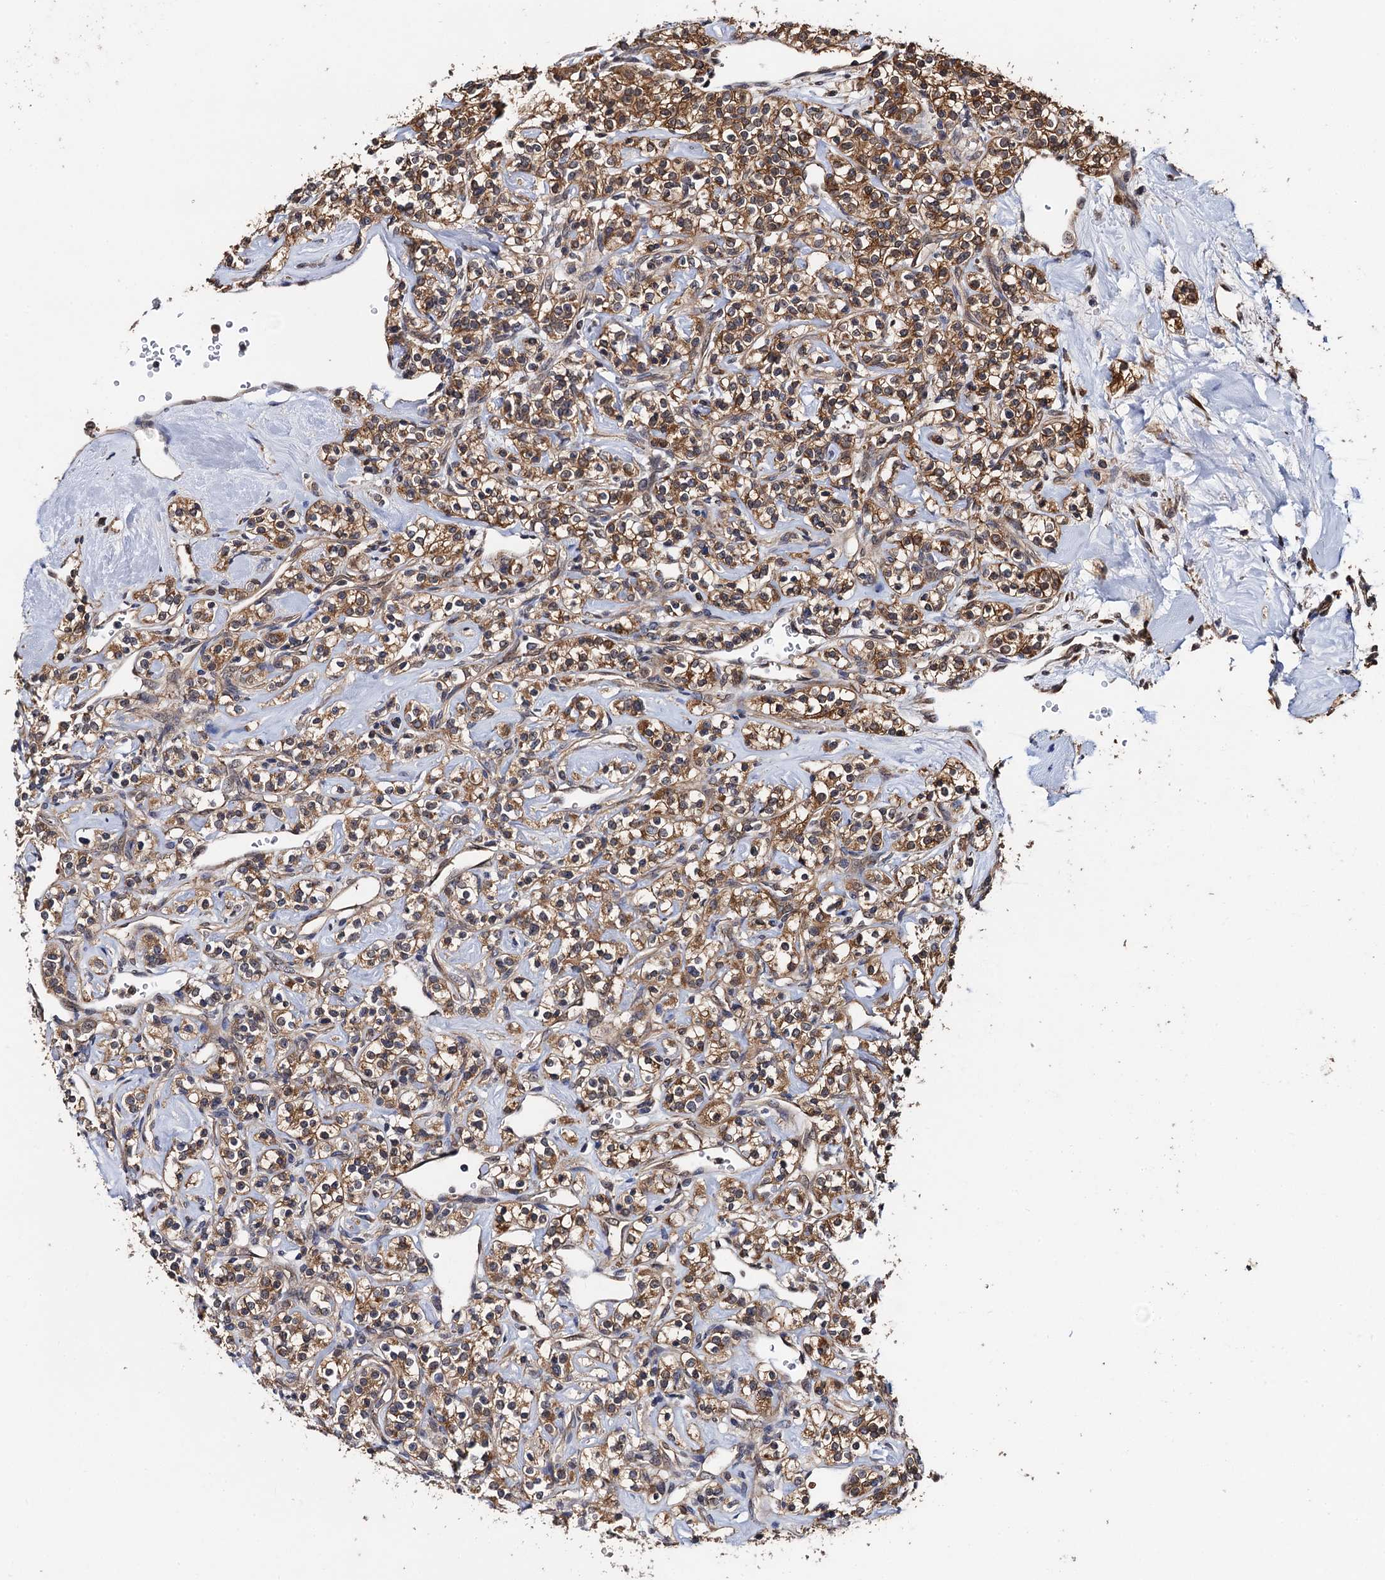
{"staining": {"intensity": "moderate", "quantity": ">75%", "location": "cytoplasmic/membranous"}, "tissue": "renal cancer", "cell_type": "Tumor cells", "image_type": "cancer", "snomed": [{"axis": "morphology", "description": "Adenocarcinoma, NOS"}, {"axis": "topography", "description": "Kidney"}], "caption": "Protein staining by immunohistochemistry exhibits moderate cytoplasmic/membranous expression in approximately >75% of tumor cells in adenocarcinoma (renal).", "gene": "MIER2", "patient": {"sex": "male", "age": 77}}